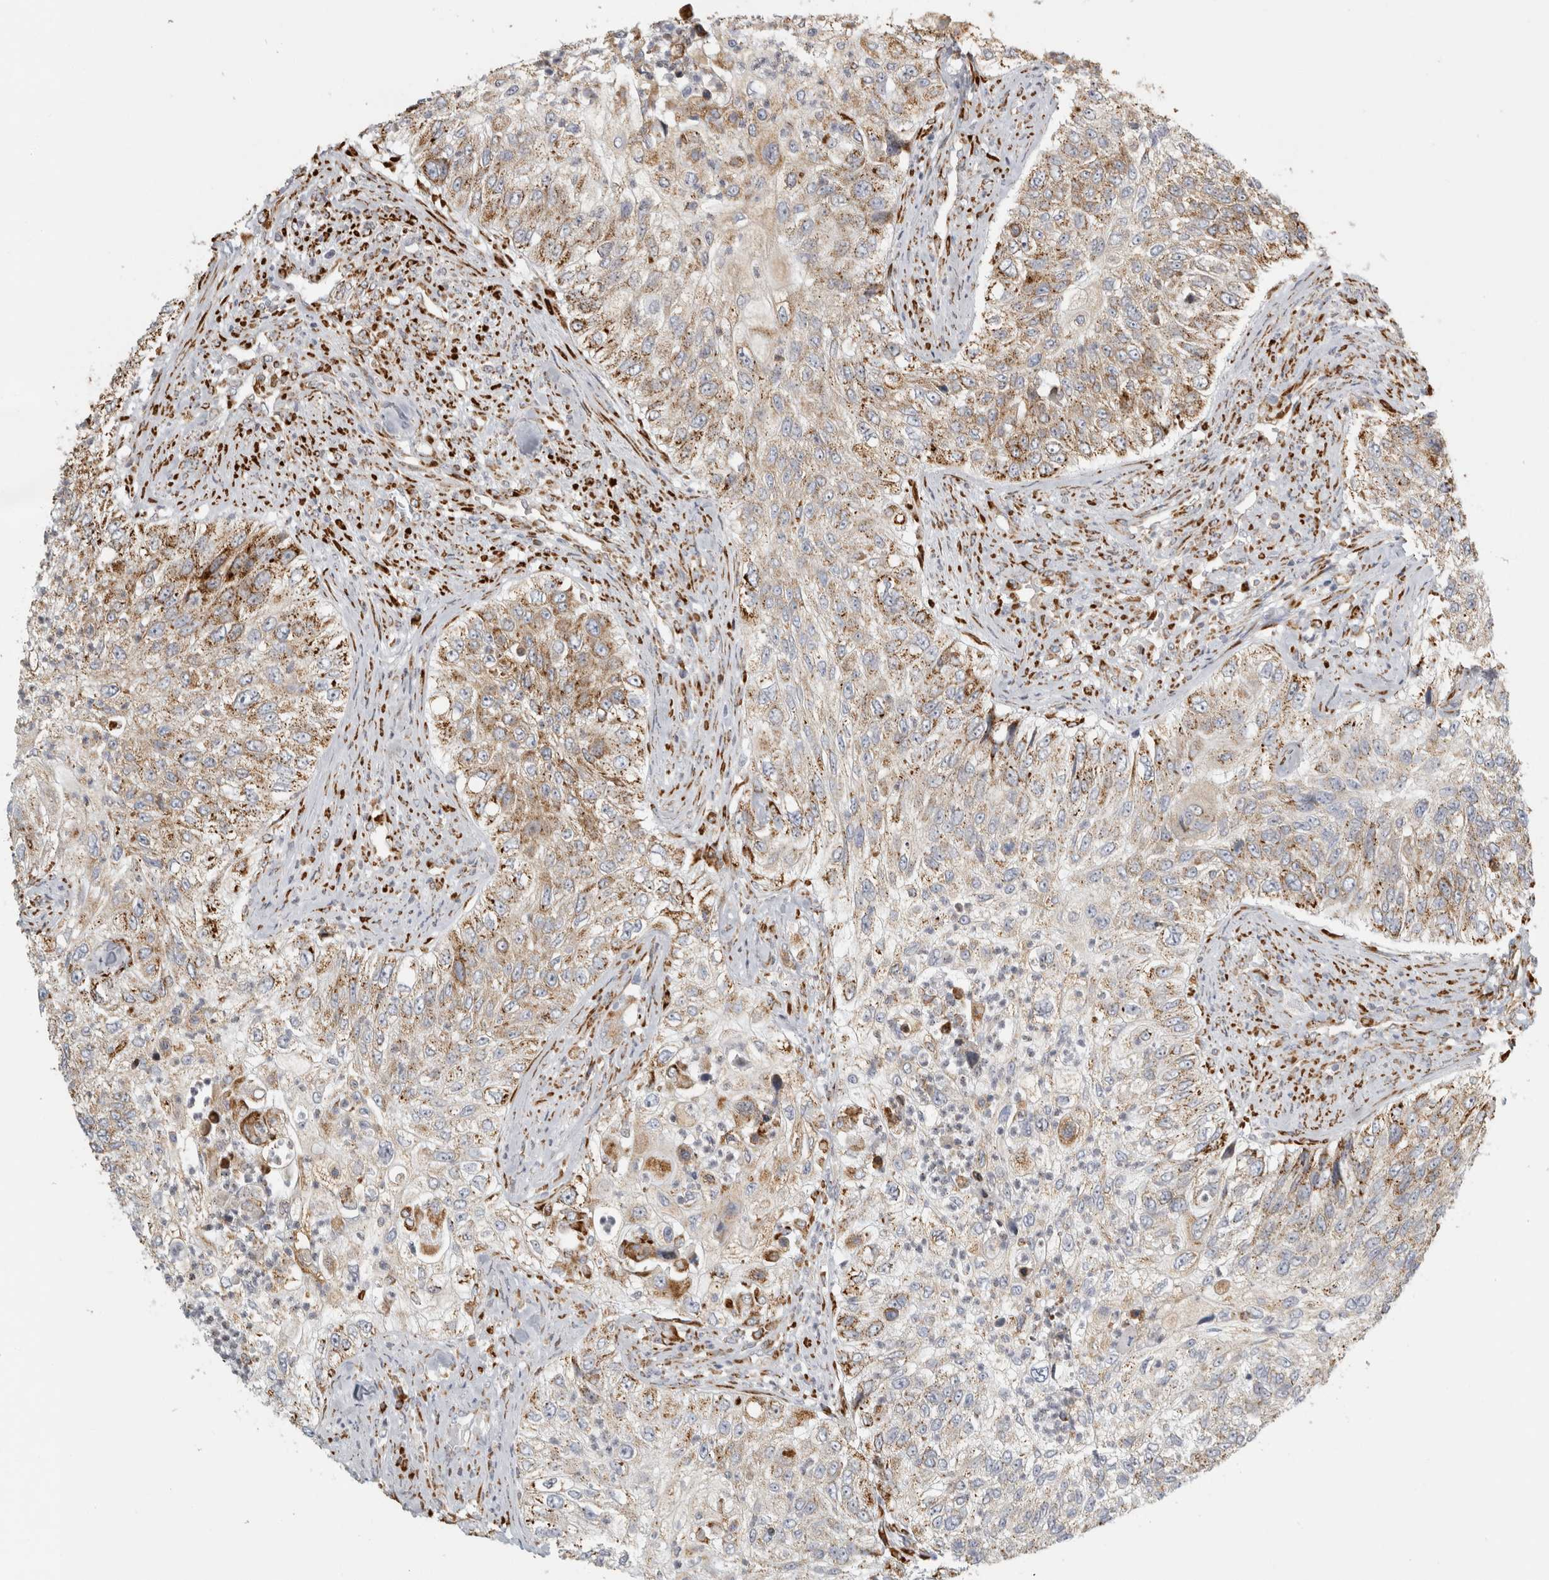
{"staining": {"intensity": "moderate", "quantity": "25%-75%", "location": "cytoplasmic/membranous"}, "tissue": "urothelial cancer", "cell_type": "Tumor cells", "image_type": "cancer", "snomed": [{"axis": "morphology", "description": "Urothelial carcinoma, High grade"}, {"axis": "topography", "description": "Urinary bladder"}], "caption": "An immunohistochemistry histopathology image of neoplastic tissue is shown. Protein staining in brown highlights moderate cytoplasmic/membranous positivity in urothelial cancer within tumor cells. Nuclei are stained in blue.", "gene": "OSTN", "patient": {"sex": "female", "age": 60}}